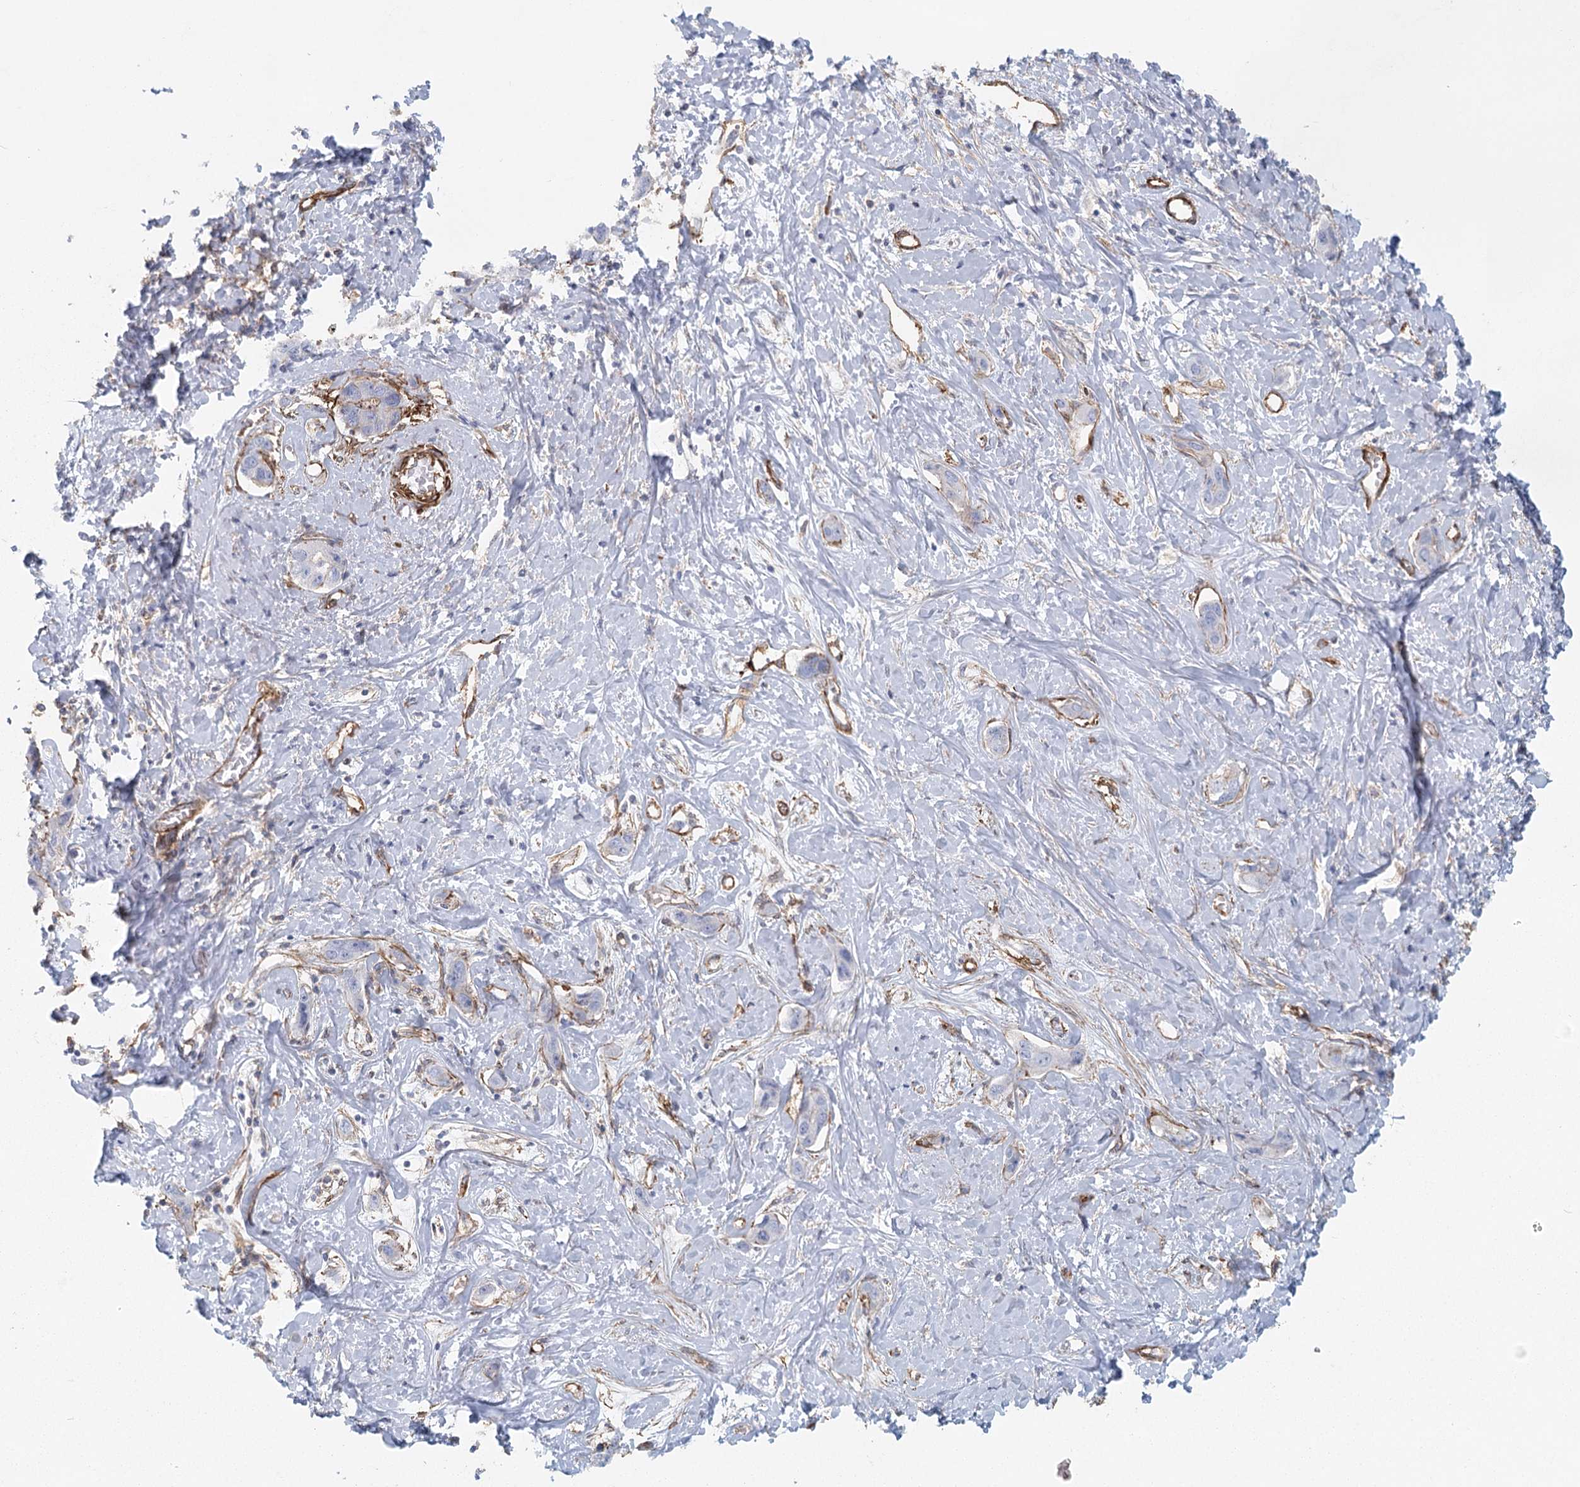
{"staining": {"intensity": "negative", "quantity": "none", "location": "none"}, "tissue": "liver cancer", "cell_type": "Tumor cells", "image_type": "cancer", "snomed": [{"axis": "morphology", "description": "Cholangiocarcinoma"}, {"axis": "topography", "description": "Liver"}], "caption": "Immunohistochemistry micrograph of liver cancer stained for a protein (brown), which displays no staining in tumor cells. (Stains: DAB (3,3'-diaminobenzidine) IHC with hematoxylin counter stain, Microscopy: brightfield microscopy at high magnification).", "gene": "IFT46", "patient": {"sex": "male", "age": 59}}